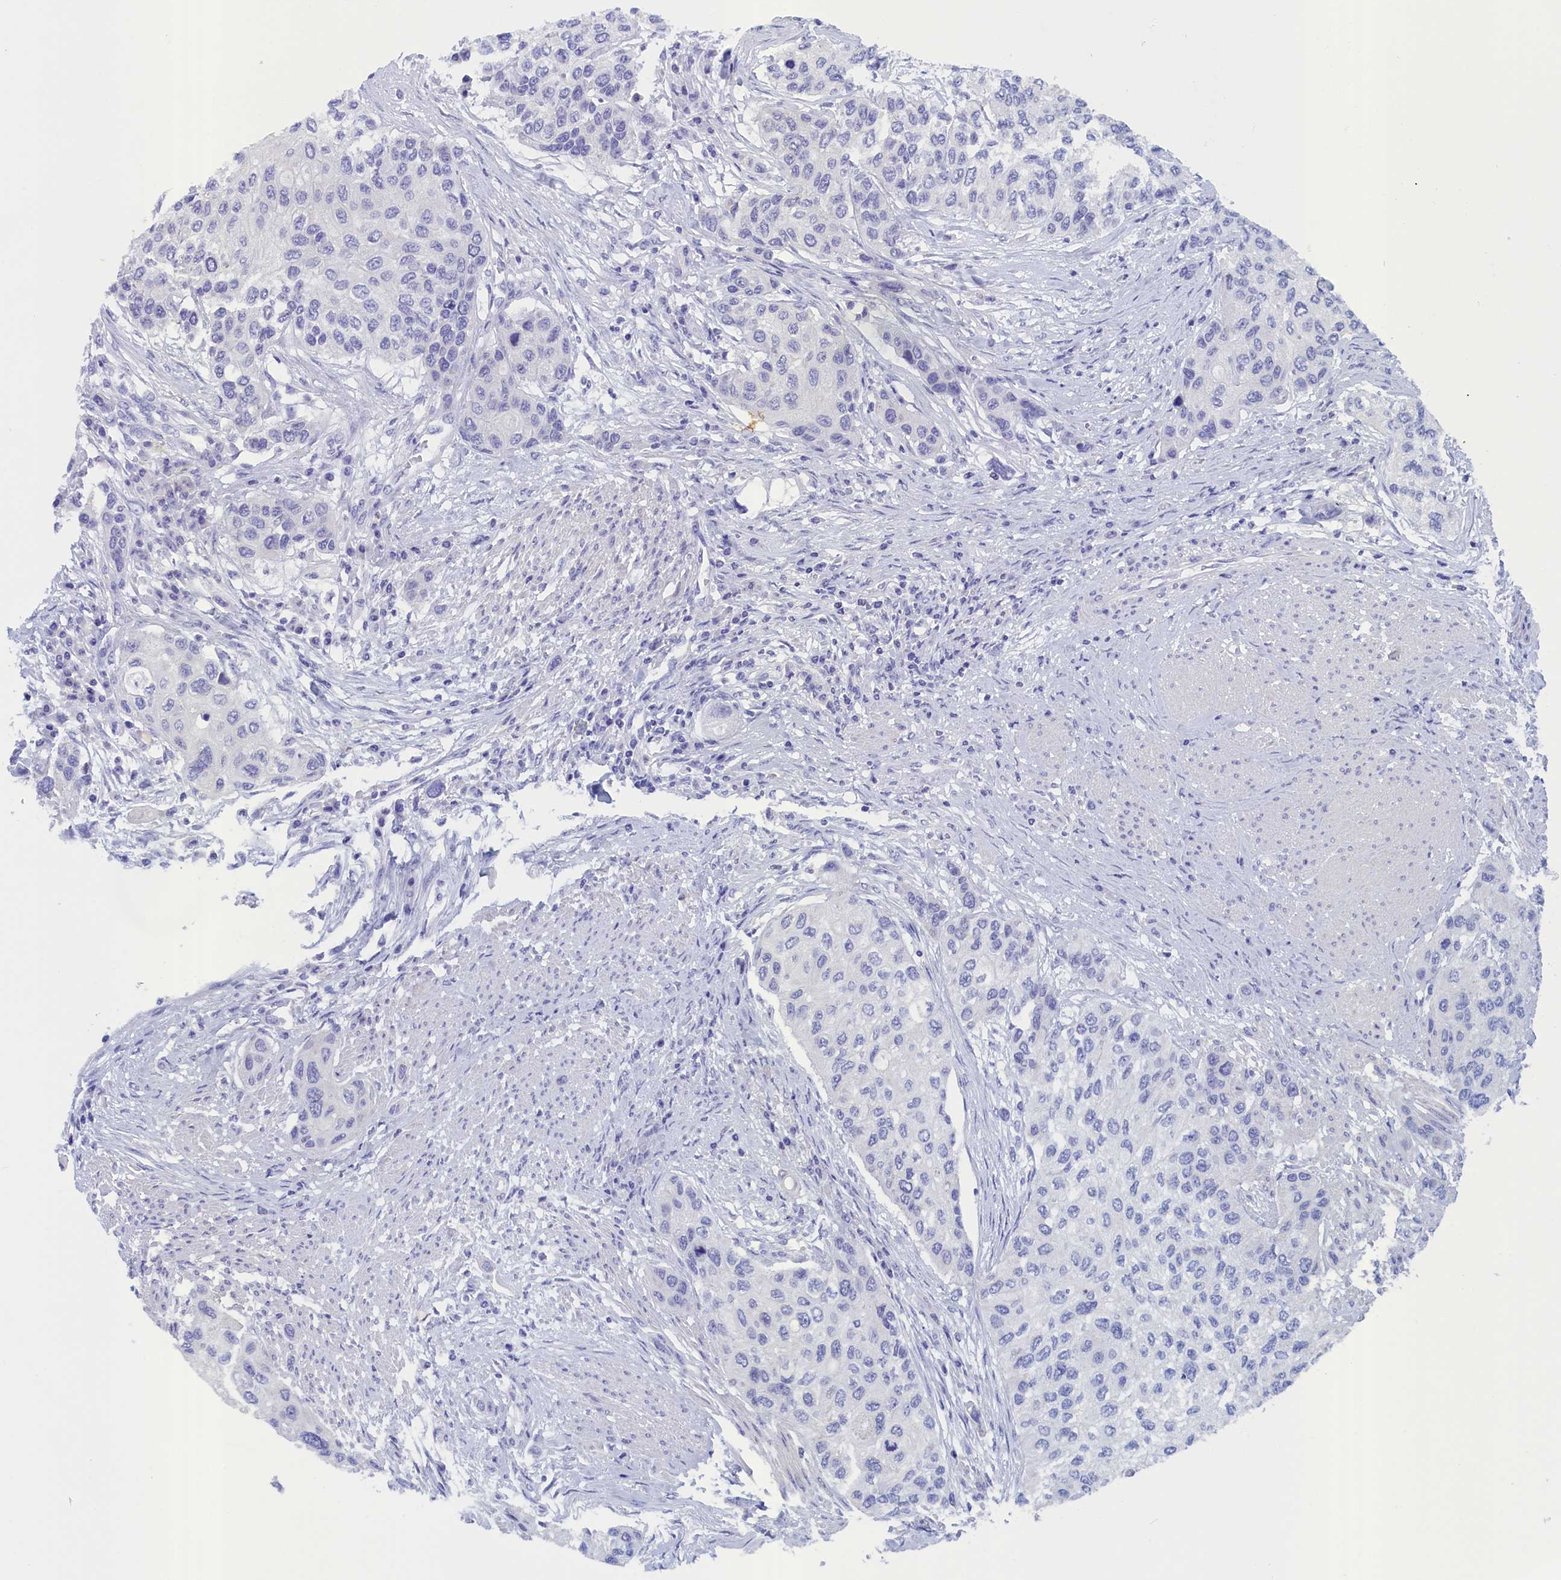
{"staining": {"intensity": "negative", "quantity": "none", "location": "none"}, "tissue": "urothelial cancer", "cell_type": "Tumor cells", "image_type": "cancer", "snomed": [{"axis": "morphology", "description": "Urothelial carcinoma, High grade"}, {"axis": "topography", "description": "Urinary bladder"}], "caption": "Tumor cells are negative for protein expression in human urothelial cancer.", "gene": "ANKRD2", "patient": {"sex": "female", "age": 56}}